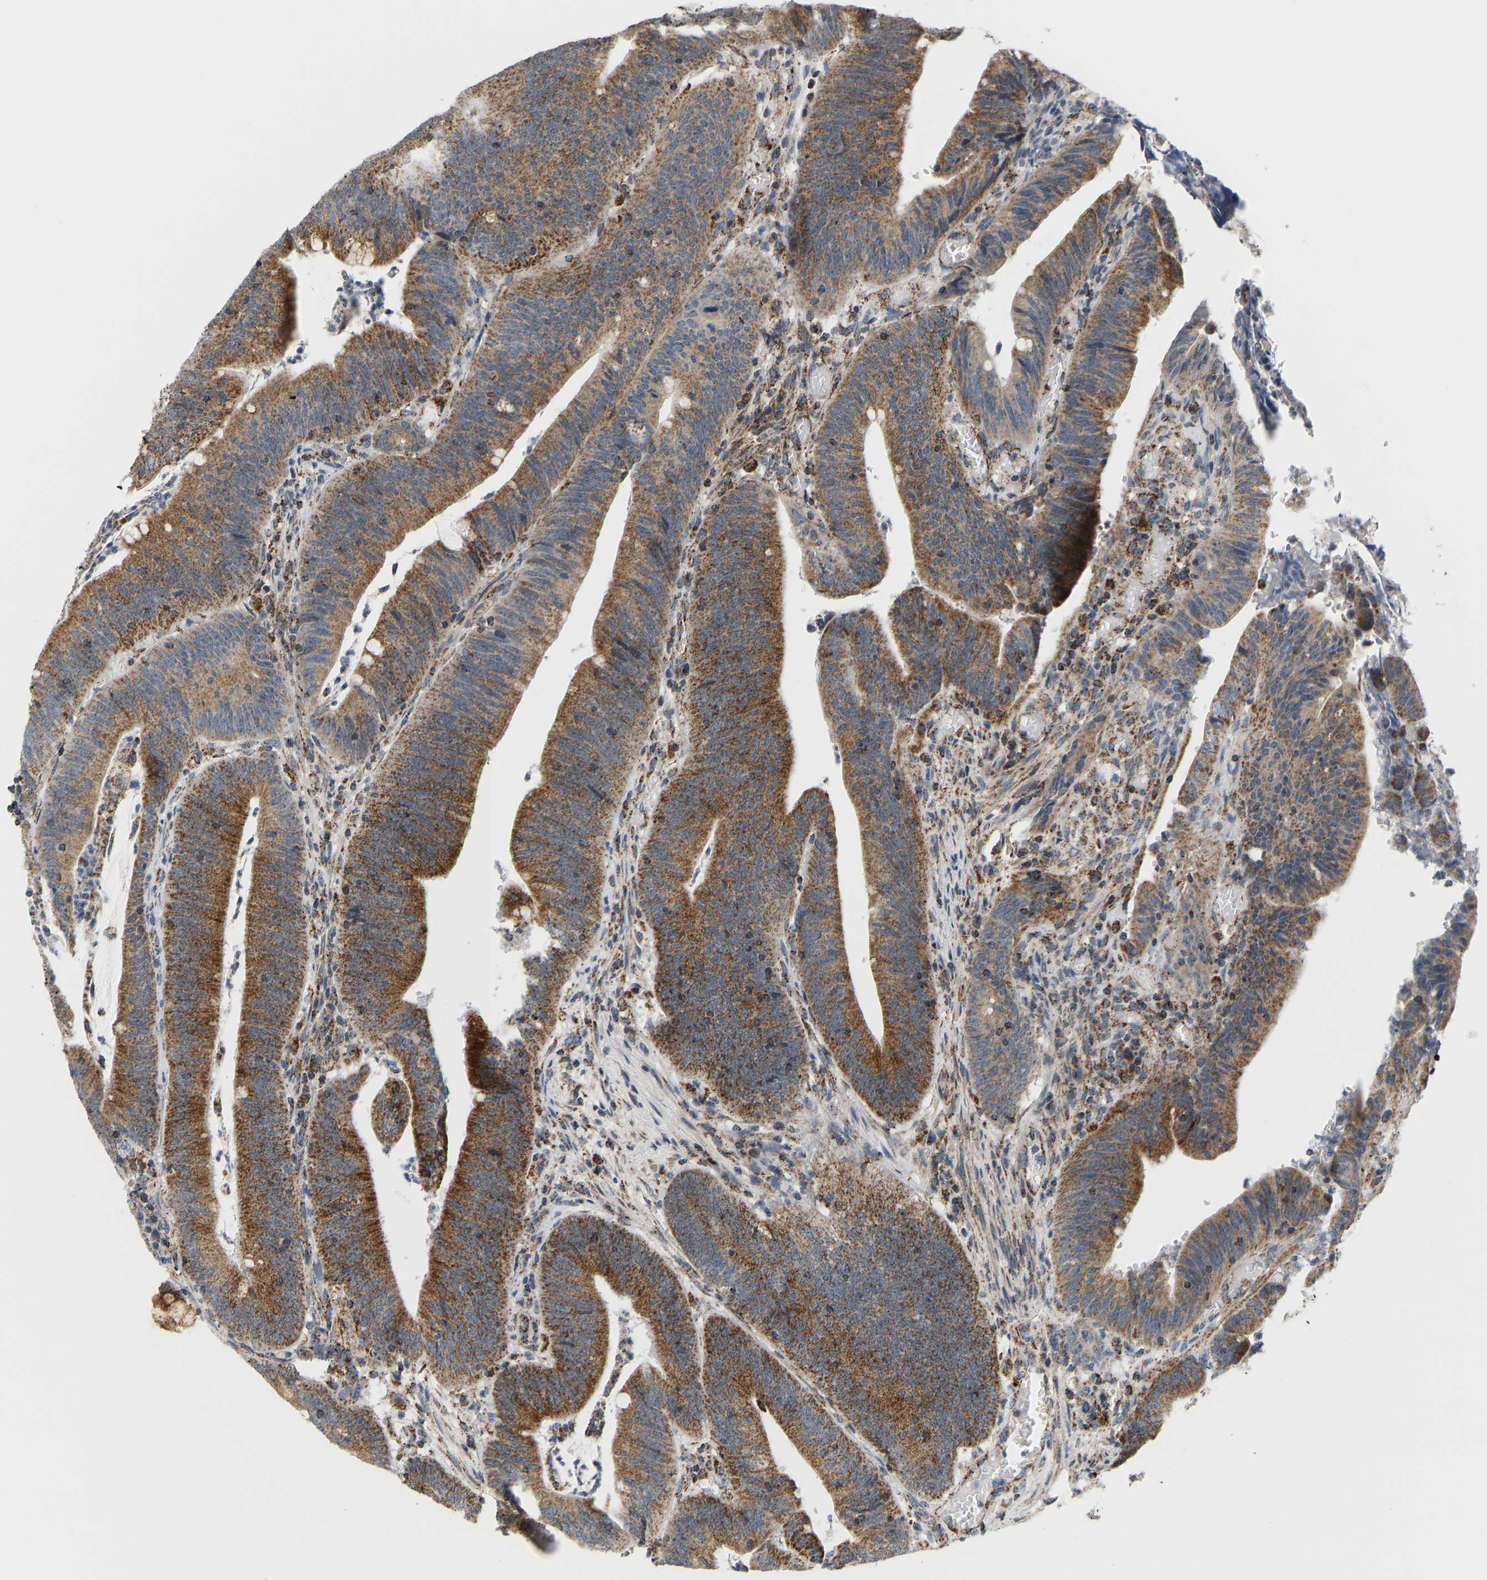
{"staining": {"intensity": "moderate", "quantity": ">75%", "location": "cytoplasmic/membranous"}, "tissue": "colorectal cancer", "cell_type": "Tumor cells", "image_type": "cancer", "snomed": [{"axis": "morphology", "description": "Normal tissue, NOS"}, {"axis": "morphology", "description": "Adenocarcinoma, NOS"}, {"axis": "topography", "description": "Rectum"}], "caption": "Immunohistochemistry (DAB) staining of human adenocarcinoma (colorectal) shows moderate cytoplasmic/membranous protein staining in about >75% of tumor cells. The protein of interest is shown in brown color, while the nuclei are stained blue.", "gene": "GPSM2", "patient": {"sex": "female", "age": 66}}